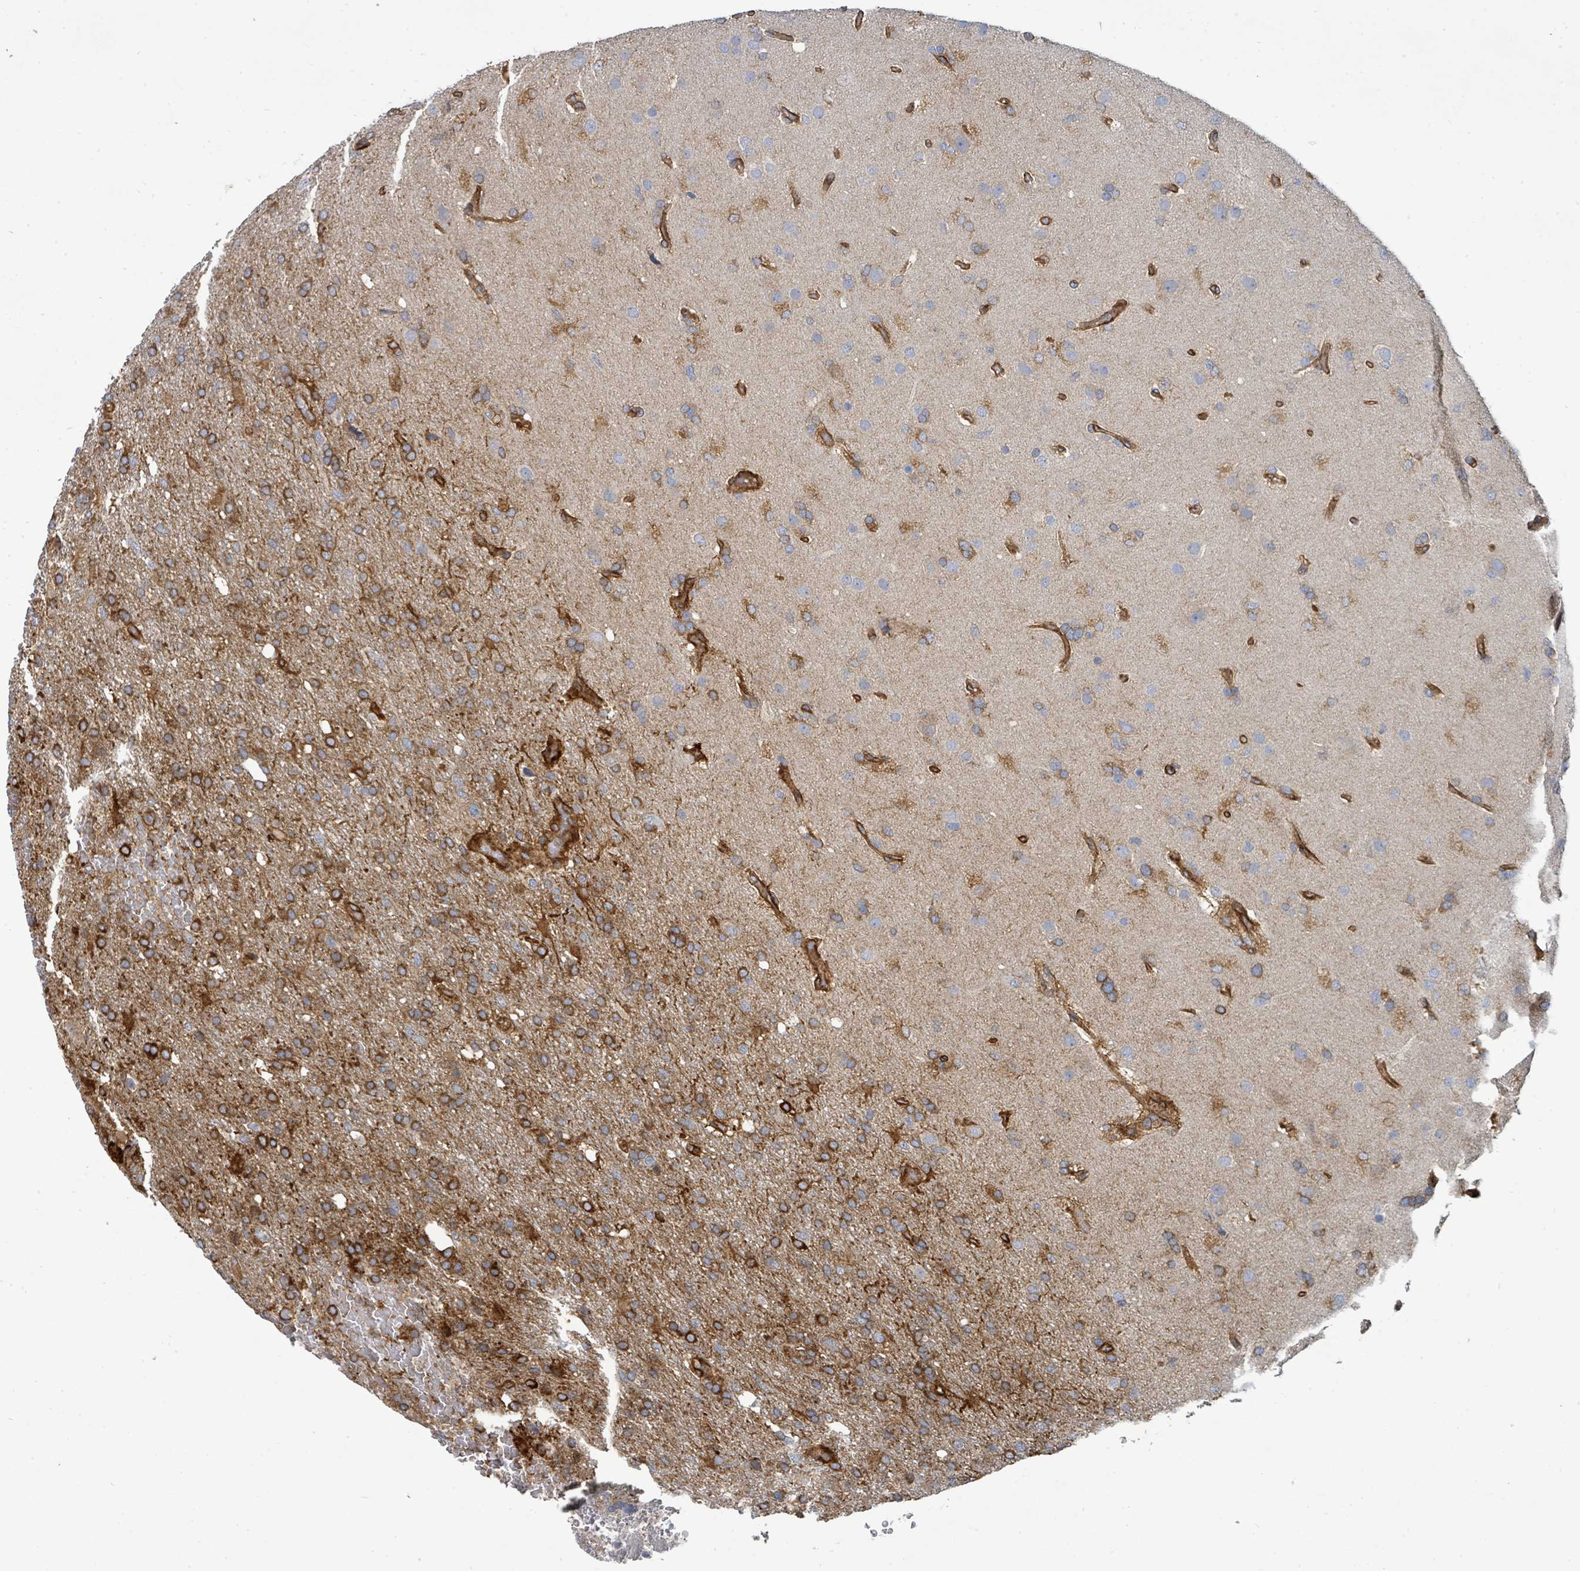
{"staining": {"intensity": "strong", "quantity": "25%-75%", "location": "cytoplasmic/membranous"}, "tissue": "glioma", "cell_type": "Tumor cells", "image_type": "cancer", "snomed": [{"axis": "morphology", "description": "Glioma, malignant, High grade"}, {"axis": "topography", "description": "Brain"}], "caption": "This photomicrograph reveals high-grade glioma (malignant) stained with immunohistochemistry (IHC) to label a protein in brown. The cytoplasmic/membranous of tumor cells show strong positivity for the protein. Nuclei are counter-stained blue.", "gene": "IFIT1", "patient": {"sex": "female", "age": 74}}